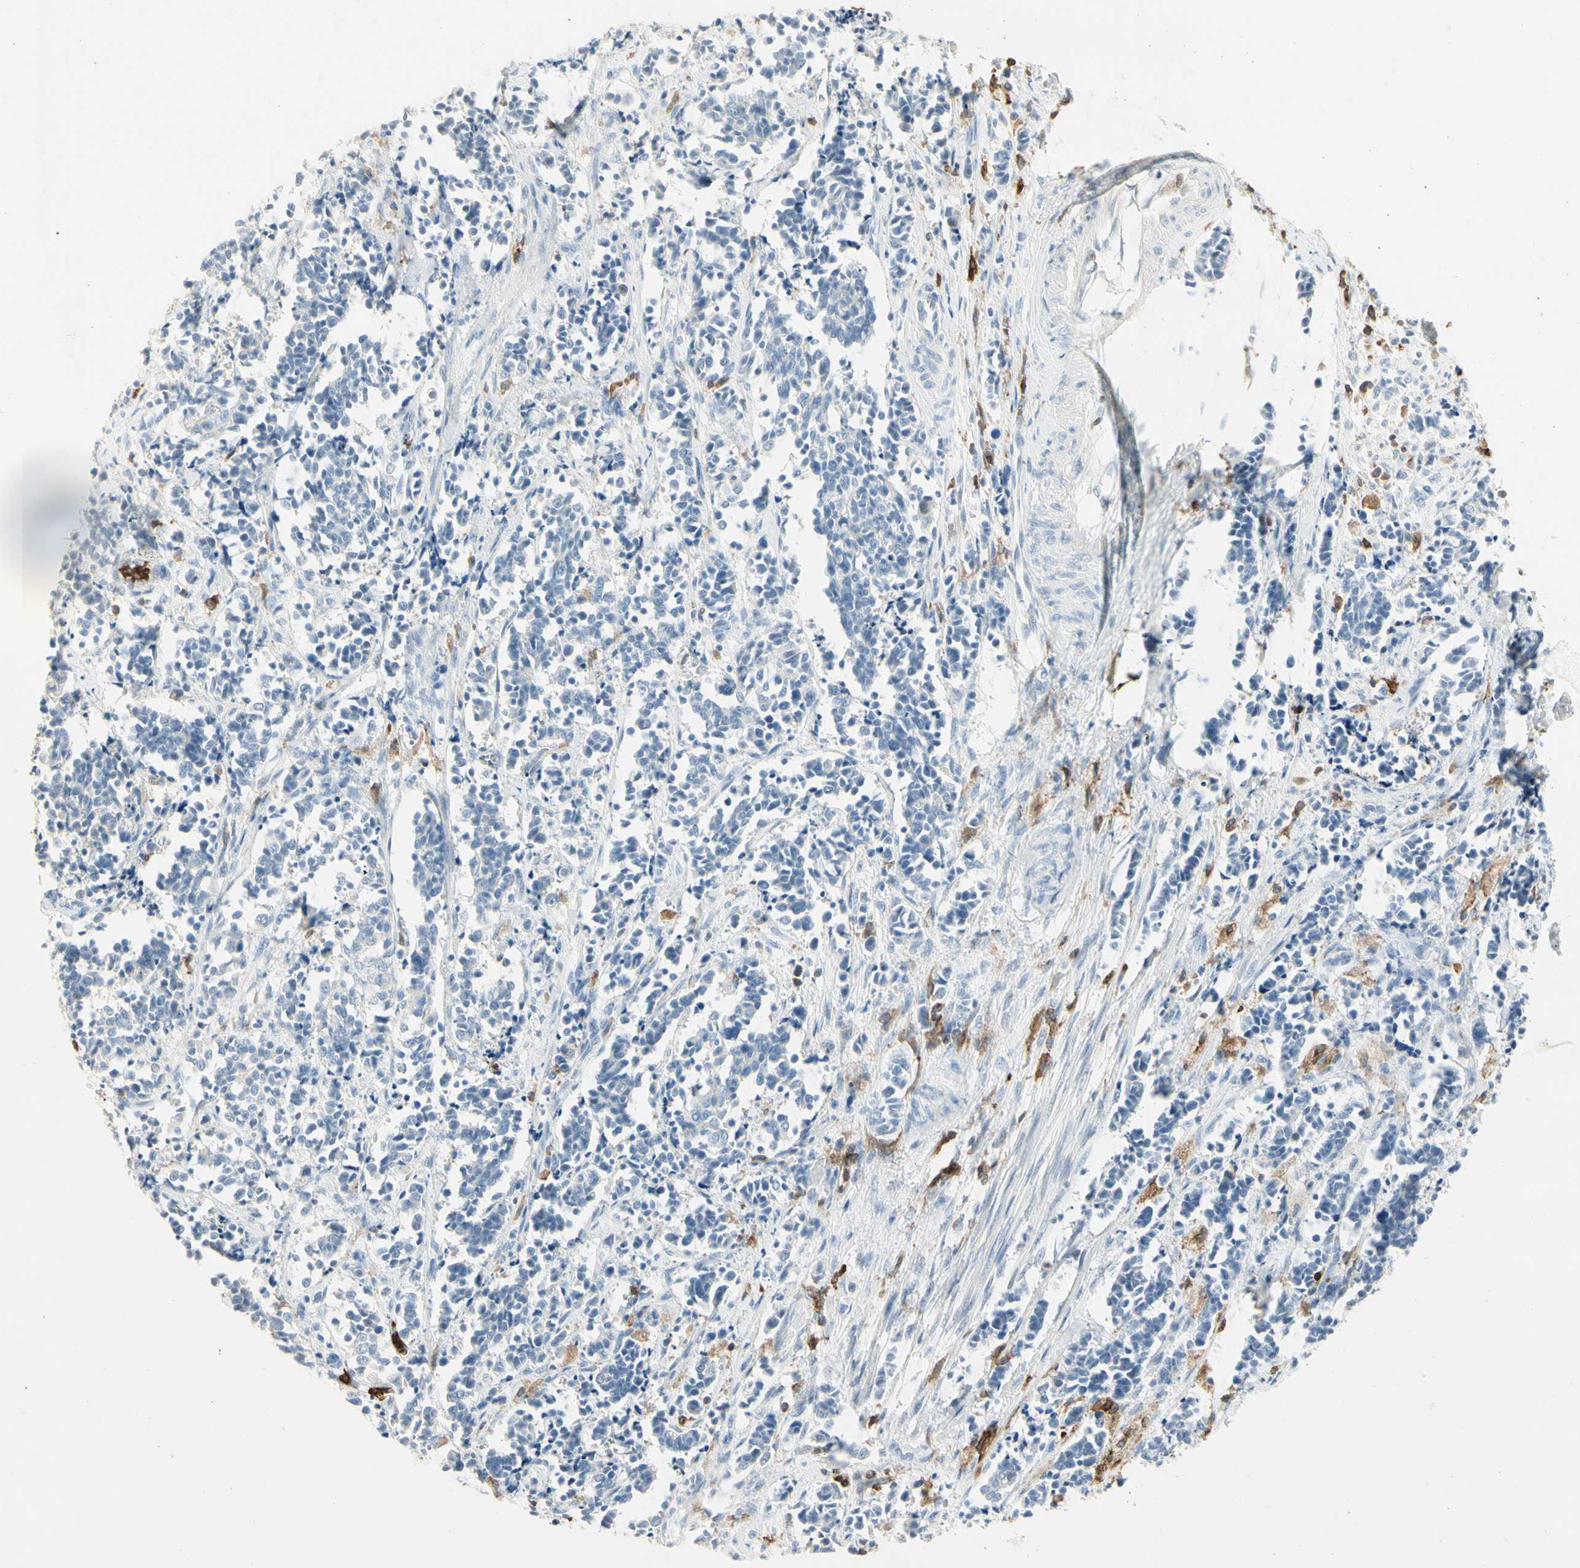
{"staining": {"intensity": "negative", "quantity": "none", "location": "none"}, "tissue": "cervical cancer", "cell_type": "Tumor cells", "image_type": "cancer", "snomed": [{"axis": "morphology", "description": "Squamous cell carcinoma, NOS"}, {"axis": "topography", "description": "Cervix"}], "caption": "This is an IHC photomicrograph of cervical cancer (squamous cell carcinoma). There is no positivity in tumor cells.", "gene": "ITGB2", "patient": {"sex": "female", "age": 35}}